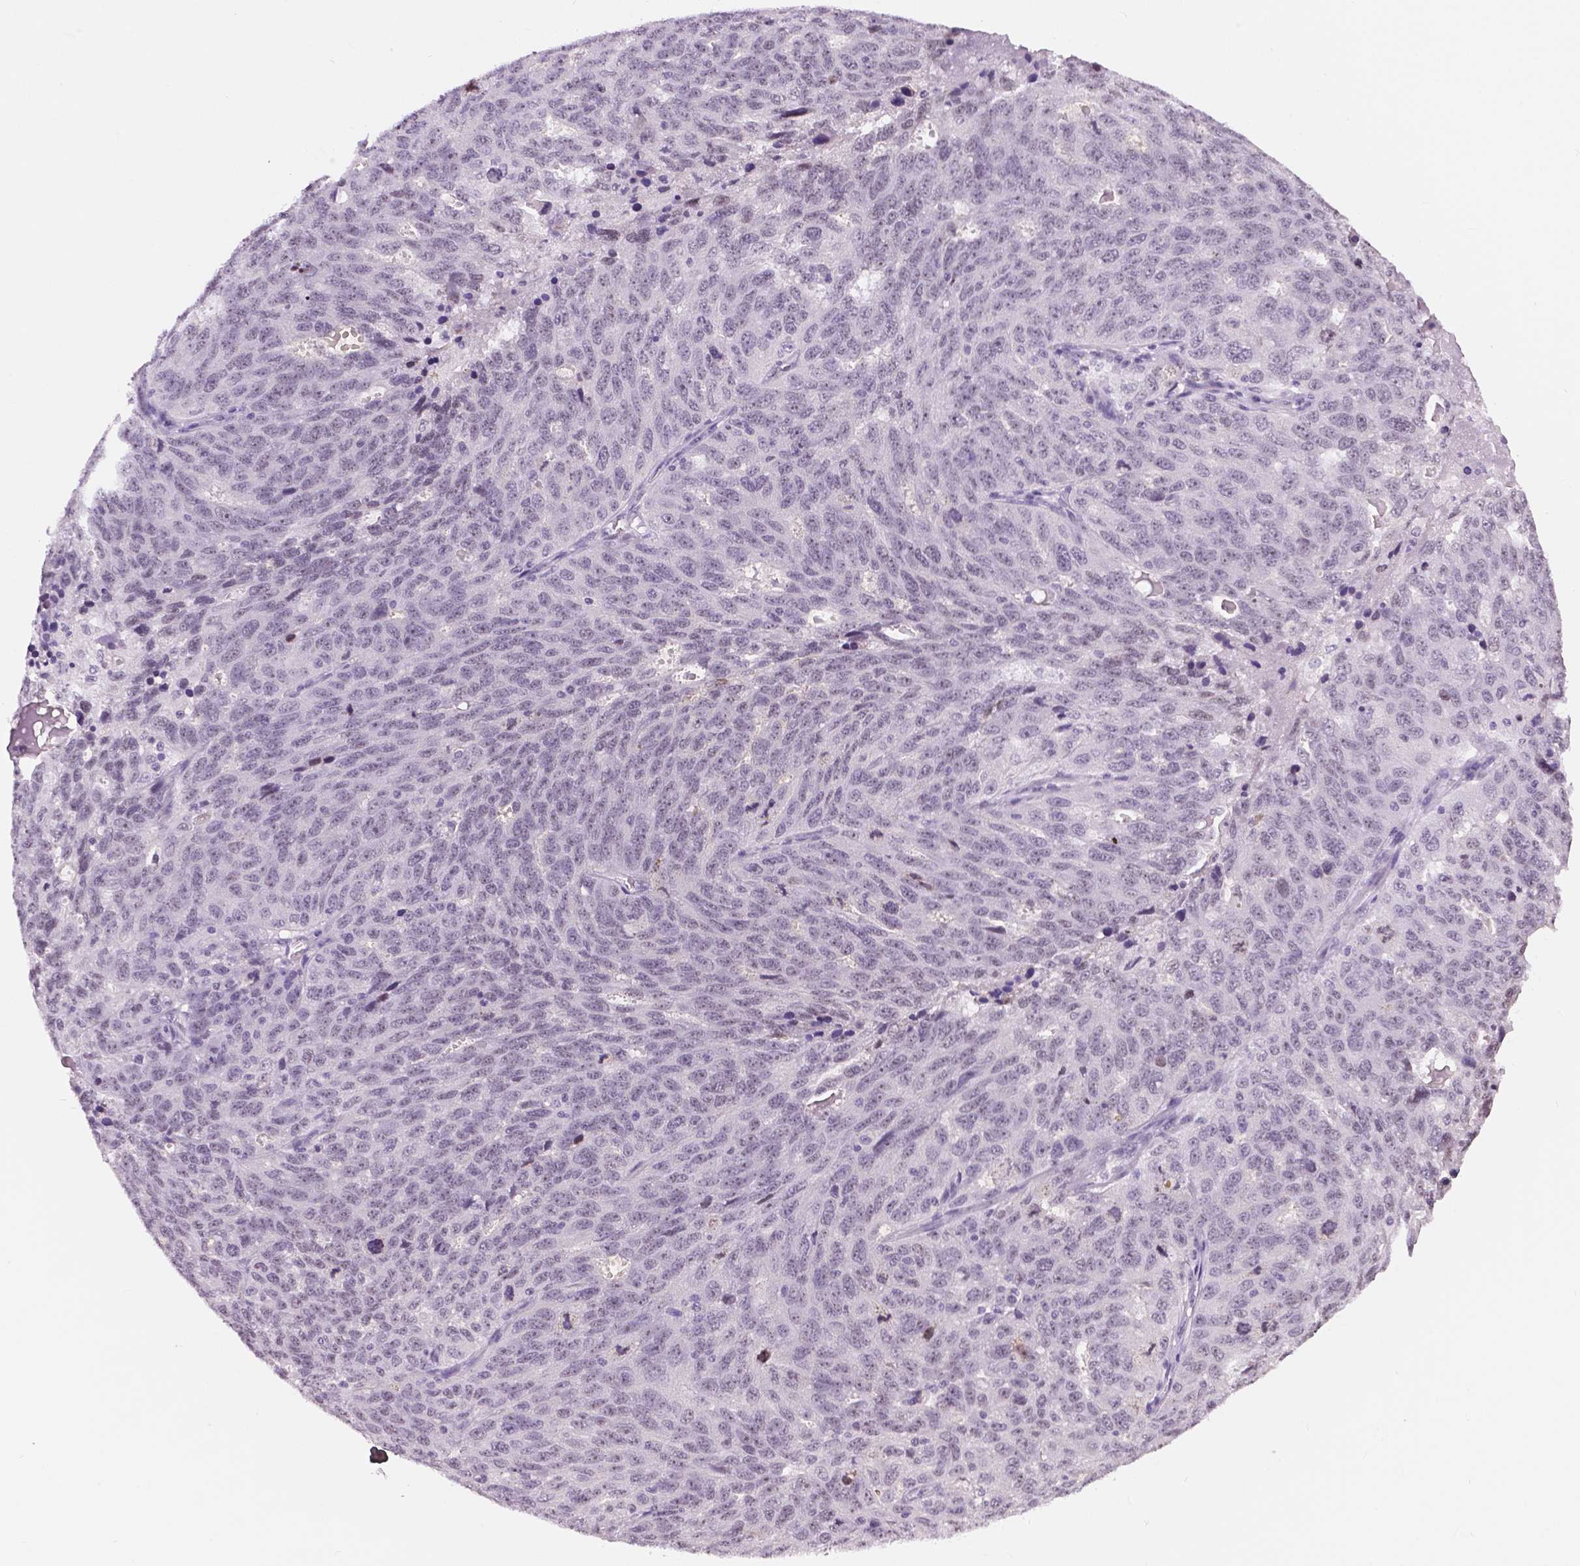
{"staining": {"intensity": "weak", "quantity": "<25%", "location": "nuclear"}, "tissue": "ovarian cancer", "cell_type": "Tumor cells", "image_type": "cancer", "snomed": [{"axis": "morphology", "description": "Cystadenocarcinoma, serous, NOS"}, {"axis": "topography", "description": "Ovary"}], "caption": "Human ovarian serous cystadenocarcinoma stained for a protein using immunohistochemistry (IHC) exhibits no positivity in tumor cells.", "gene": "NHP2", "patient": {"sex": "female", "age": 71}}